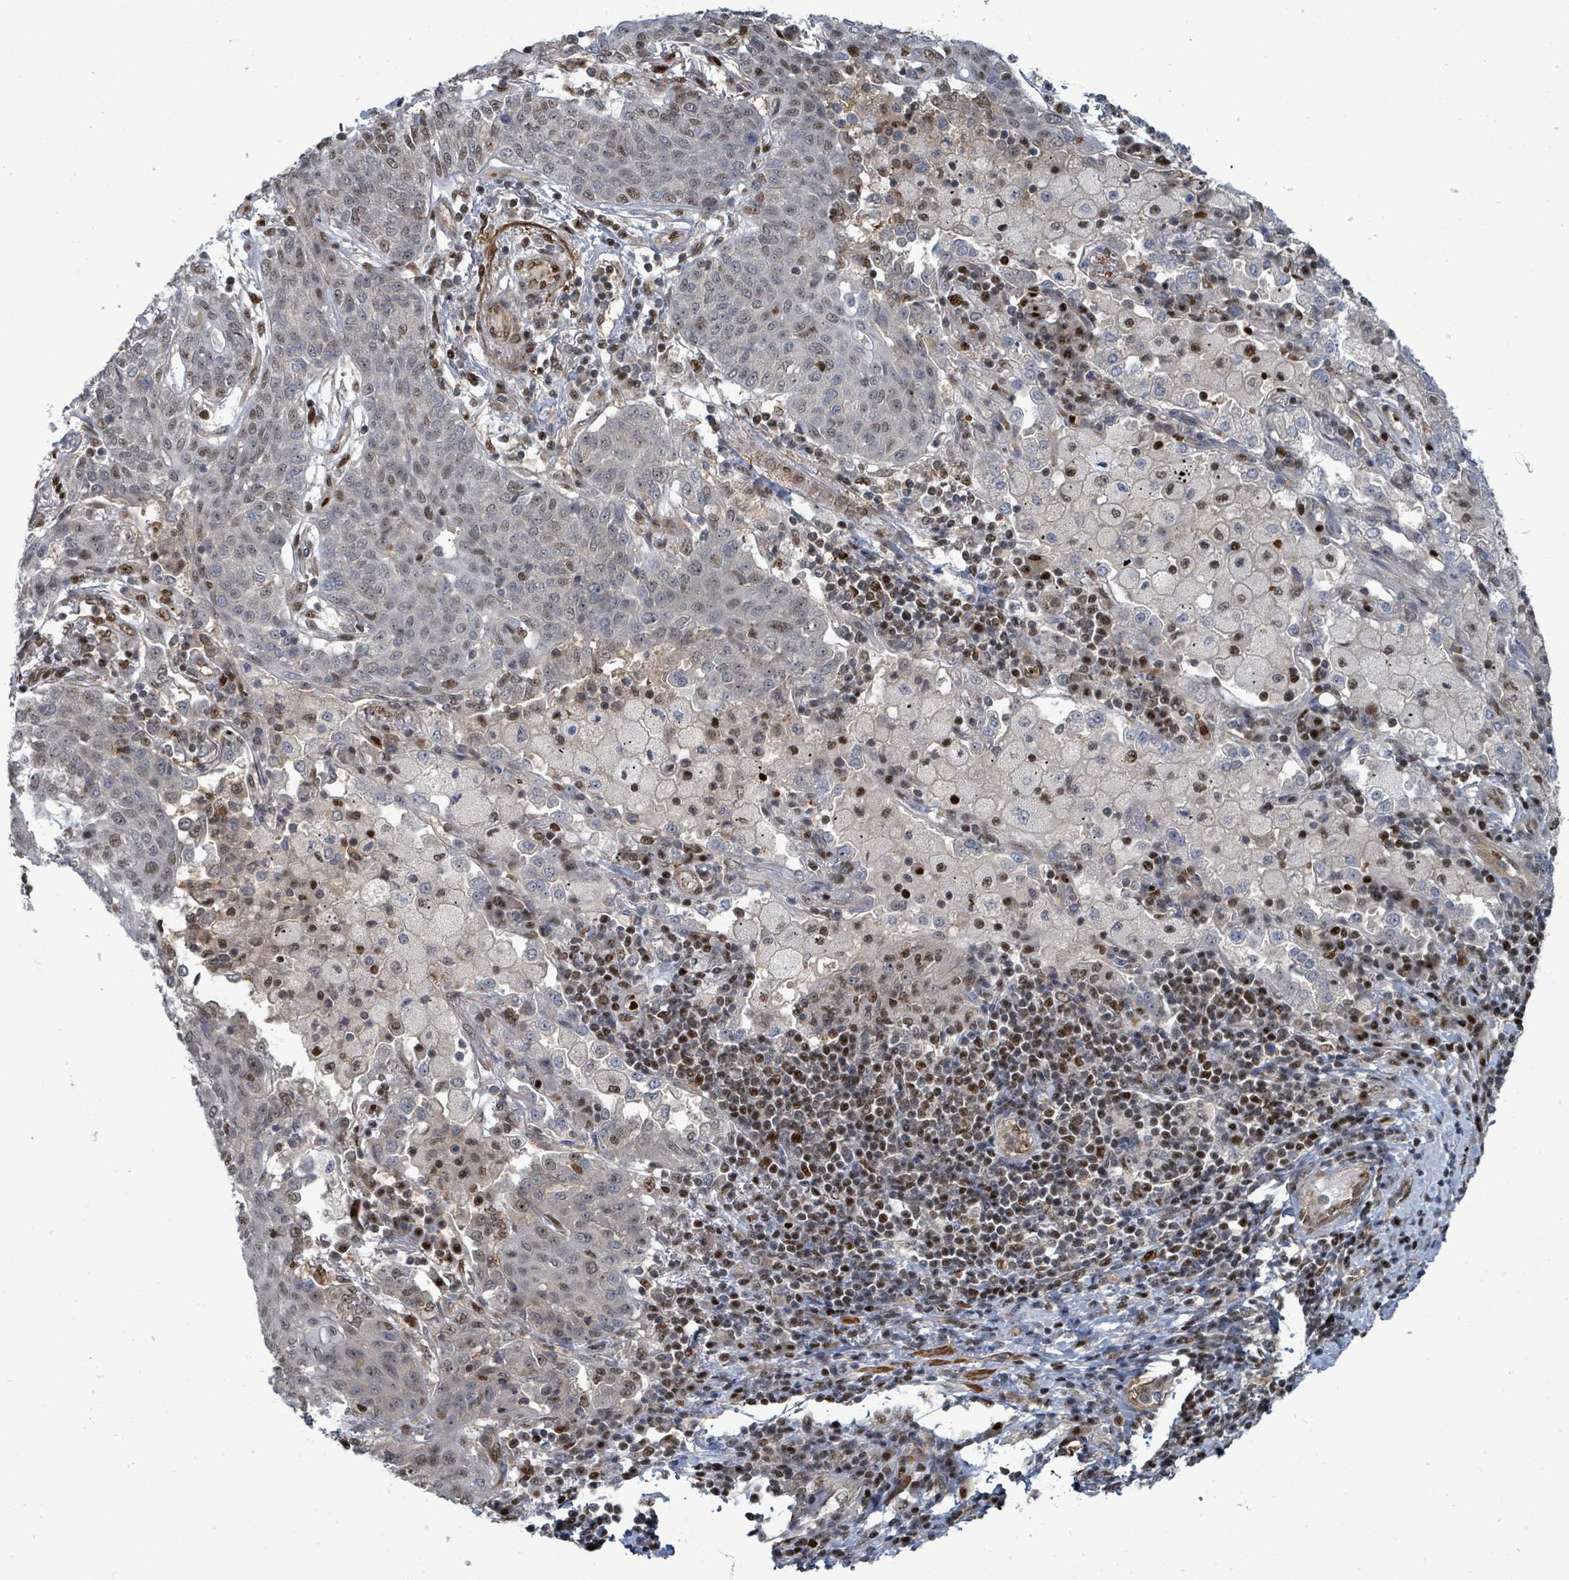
{"staining": {"intensity": "weak", "quantity": "25%-75%", "location": "nuclear"}, "tissue": "lung cancer", "cell_type": "Tumor cells", "image_type": "cancer", "snomed": [{"axis": "morphology", "description": "Squamous cell carcinoma, NOS"}, {"axis": "topography", "description": "Lung"}], "caption": "Human squamous cell carcinoma (lung) stained with a brown dye shows weak nuclear positive positivity in about 25%-75% of tumor cells.", "gene": "TRDMT1", "patient": {"sex": "female", "age": 70}}